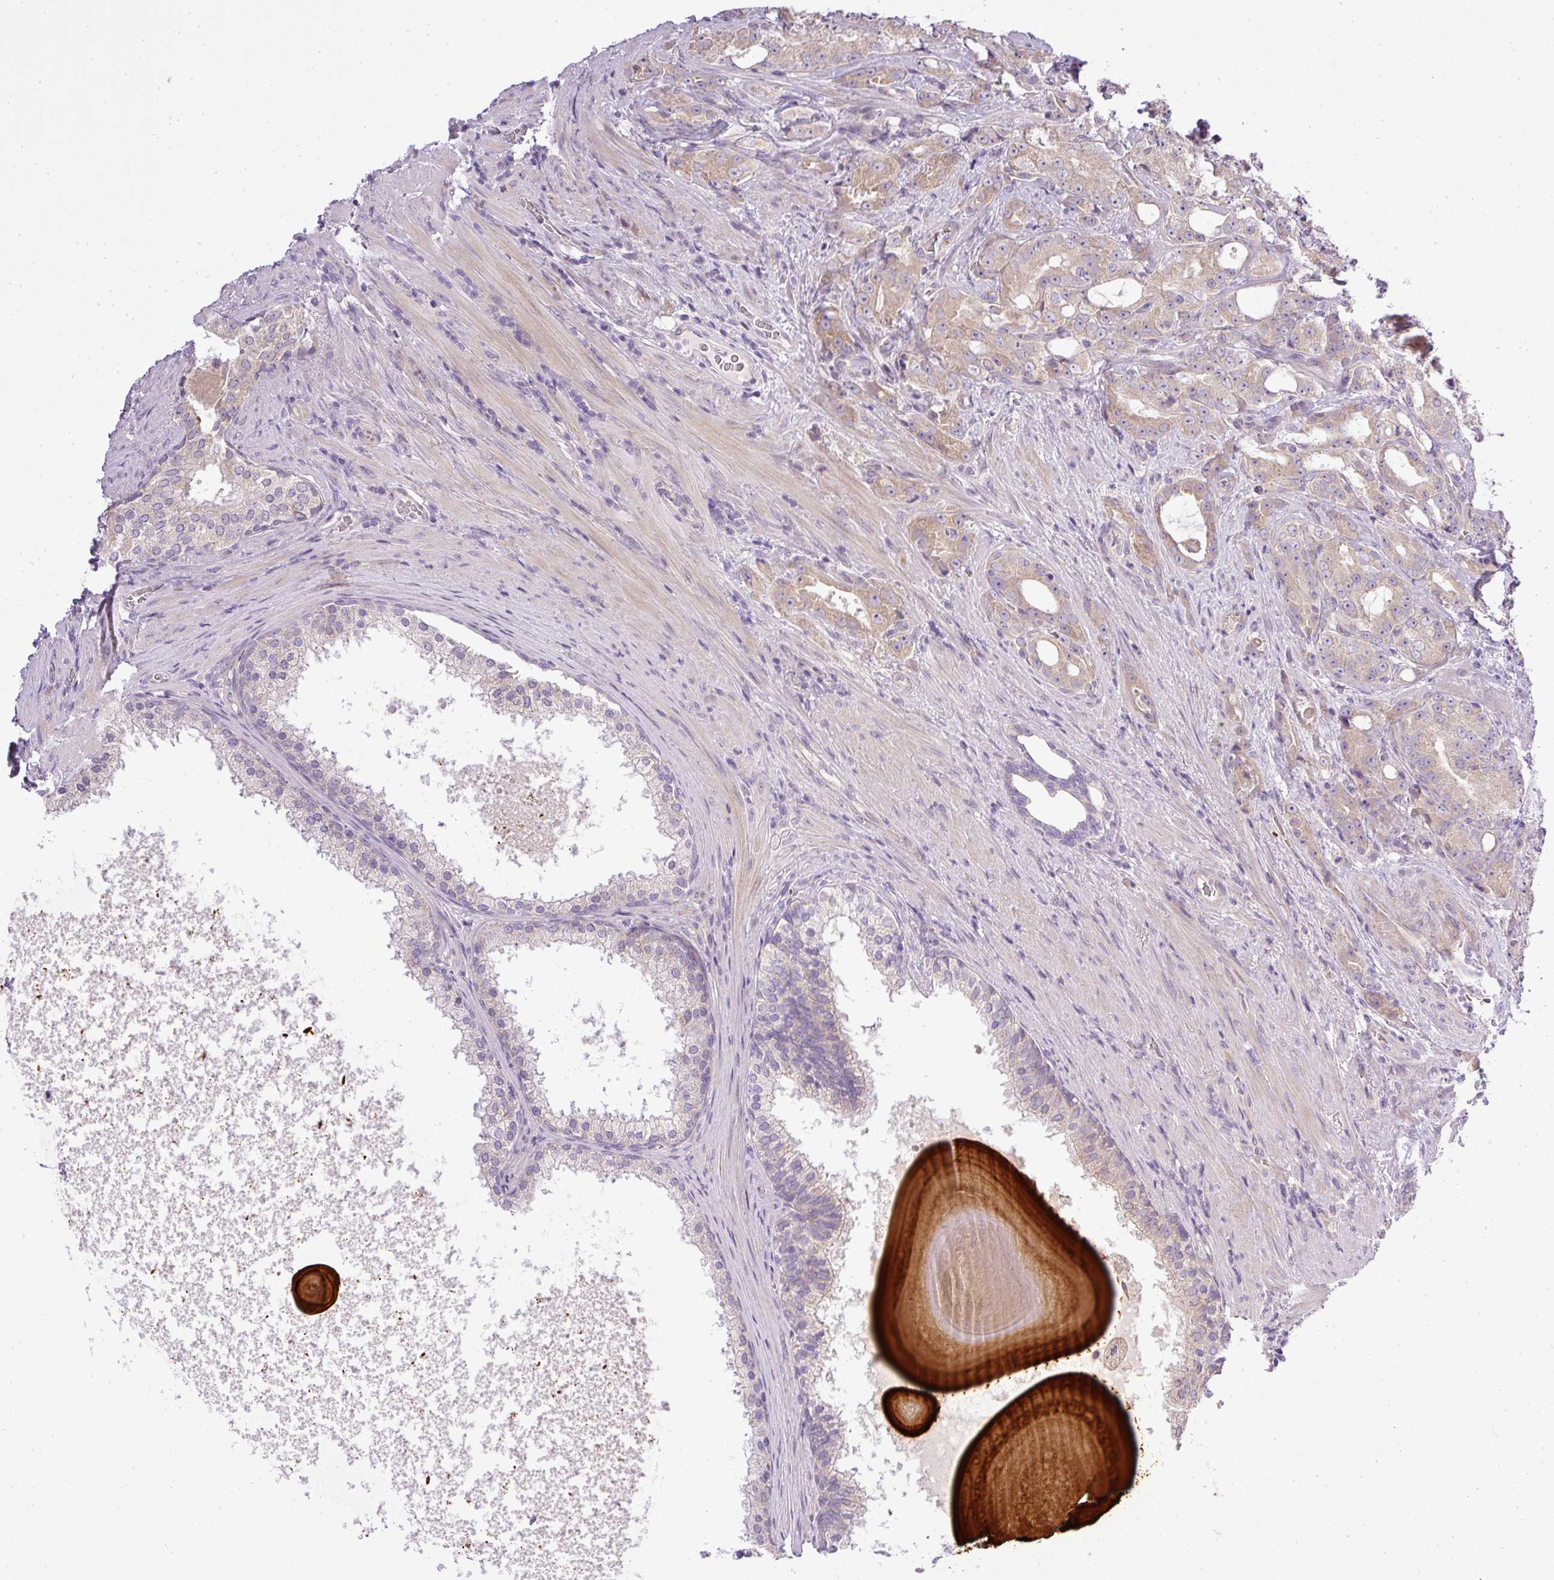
{"staining": {"intensity": "weak", "quantity": ">75%", "location": "cytoplasmic/membranous"}, "tissue": "prostate cancer", "cell_type": "Tumor cells", "image_type": "cancer", "snomed": [{"axis": "morphology", "description": "Adenocarcinoma, High grade"}, {"axis": "topography", "description": "Prostate"}], "caption": "A brown stain shows weak cytoplasmic/membranous positivity of a protein in human prostate cancer (adenocarcinoma (high-grade)) tumor cells.", "gene": "ZDHHC1", "patient": {"sex": "male", "age": 69}}